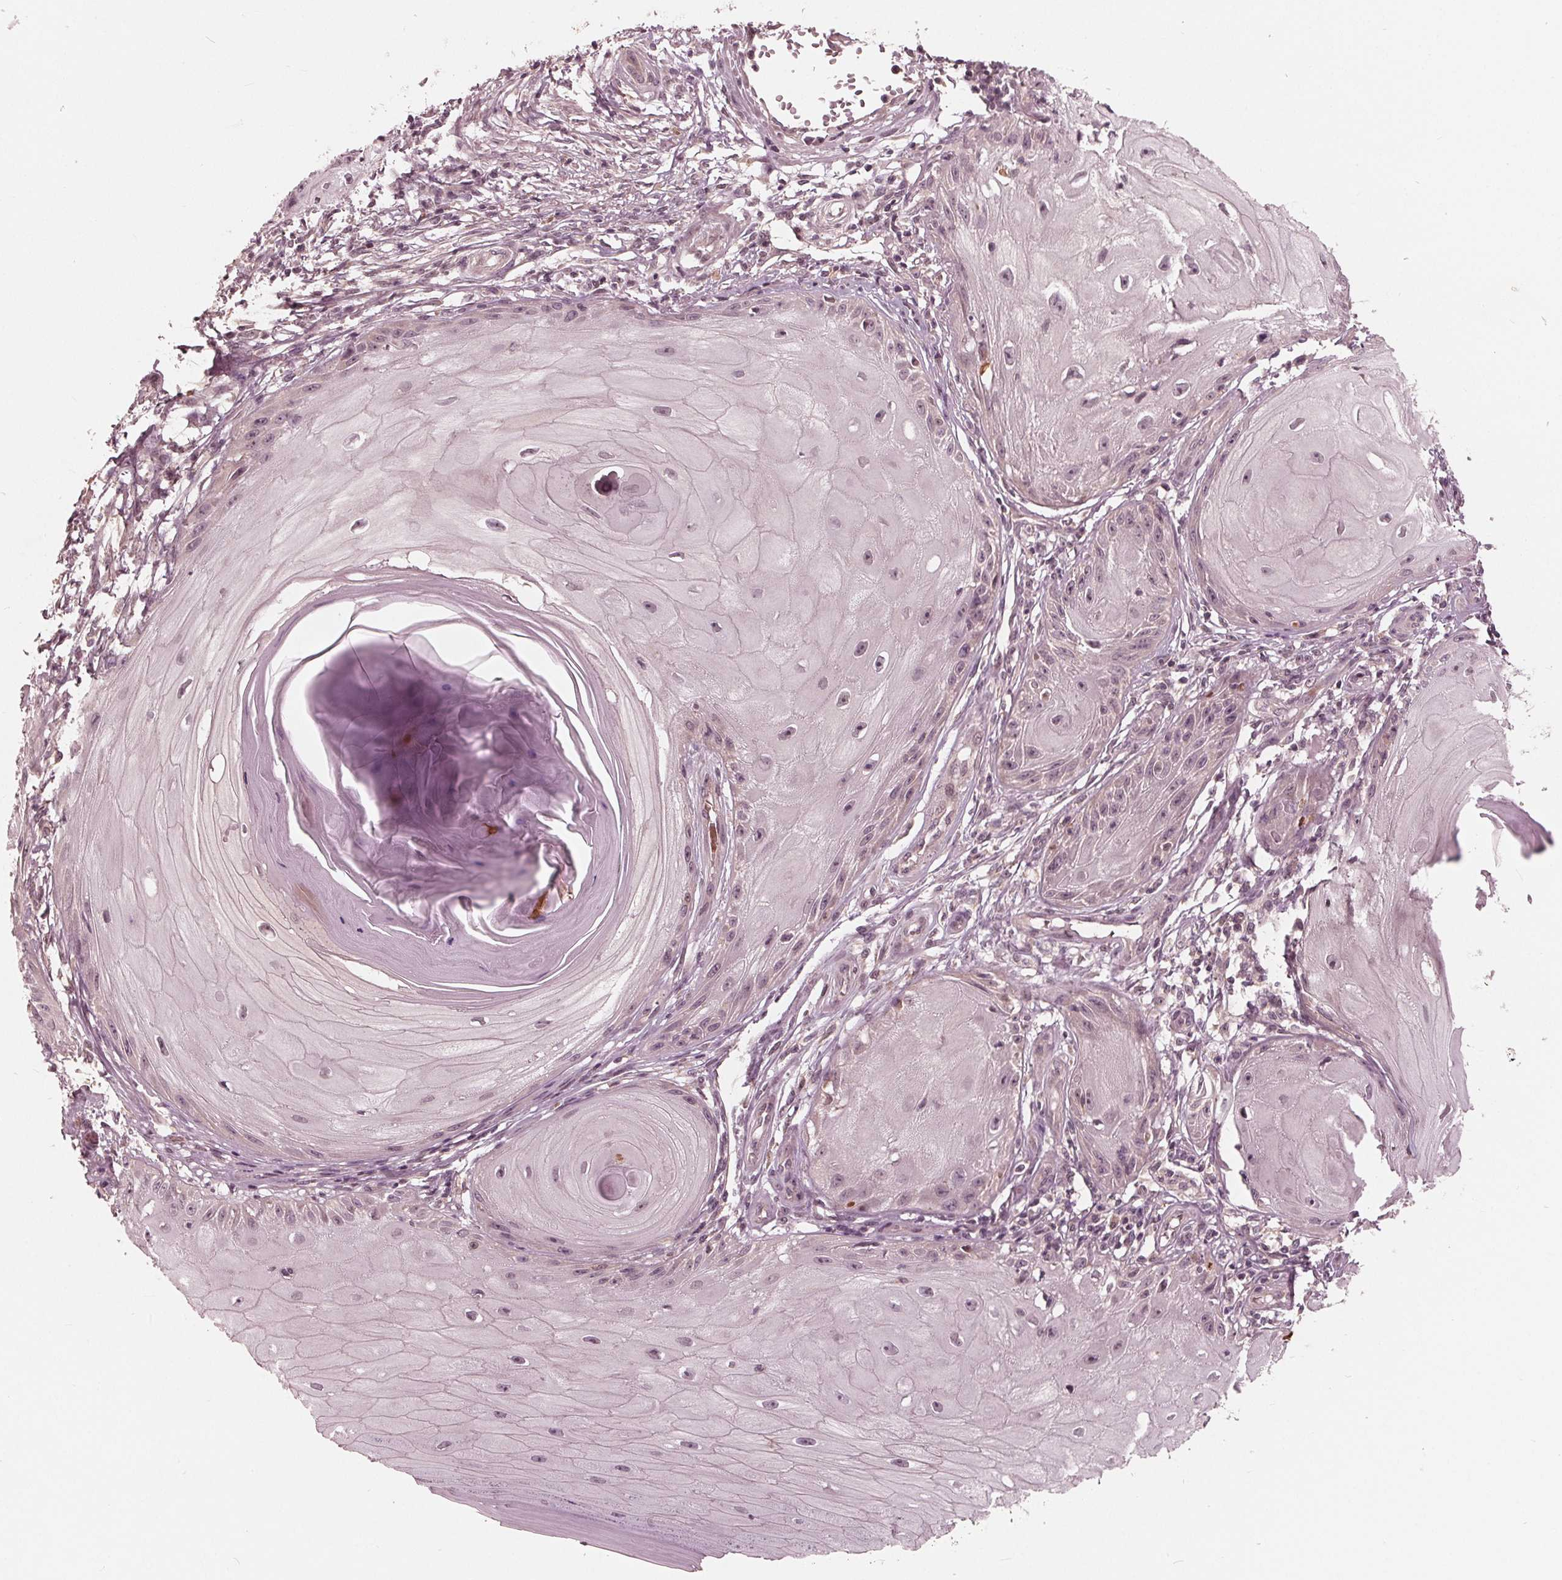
{"staining": {"intensity": "negative", "quantity": "none", "location": "none"}, "tissue": "skin cancer", "cell_type": "Tumor cells", "image_type": "cancer", "snomed": [{"axis": "morphology", "description": "Squamous cell carcinoma, NOS"}, {"axis": "topography", "description": "Skin"}], "caption": "This photomicrograph is of squamous cell carcinoma (skin) stained with IHC to label a protein in brown with the nuclei are counter-stained blue. There is no staining in tumor cells. (Stains: DAB (3,3'-diaminobenzidine) immunohistochemistry (IHC) with hematoxylin counter stain, Microscopy: brightfield microscopy at high magnification).", "gene": "UBALD1", "patient": {"sex": "female", "age": 77}}